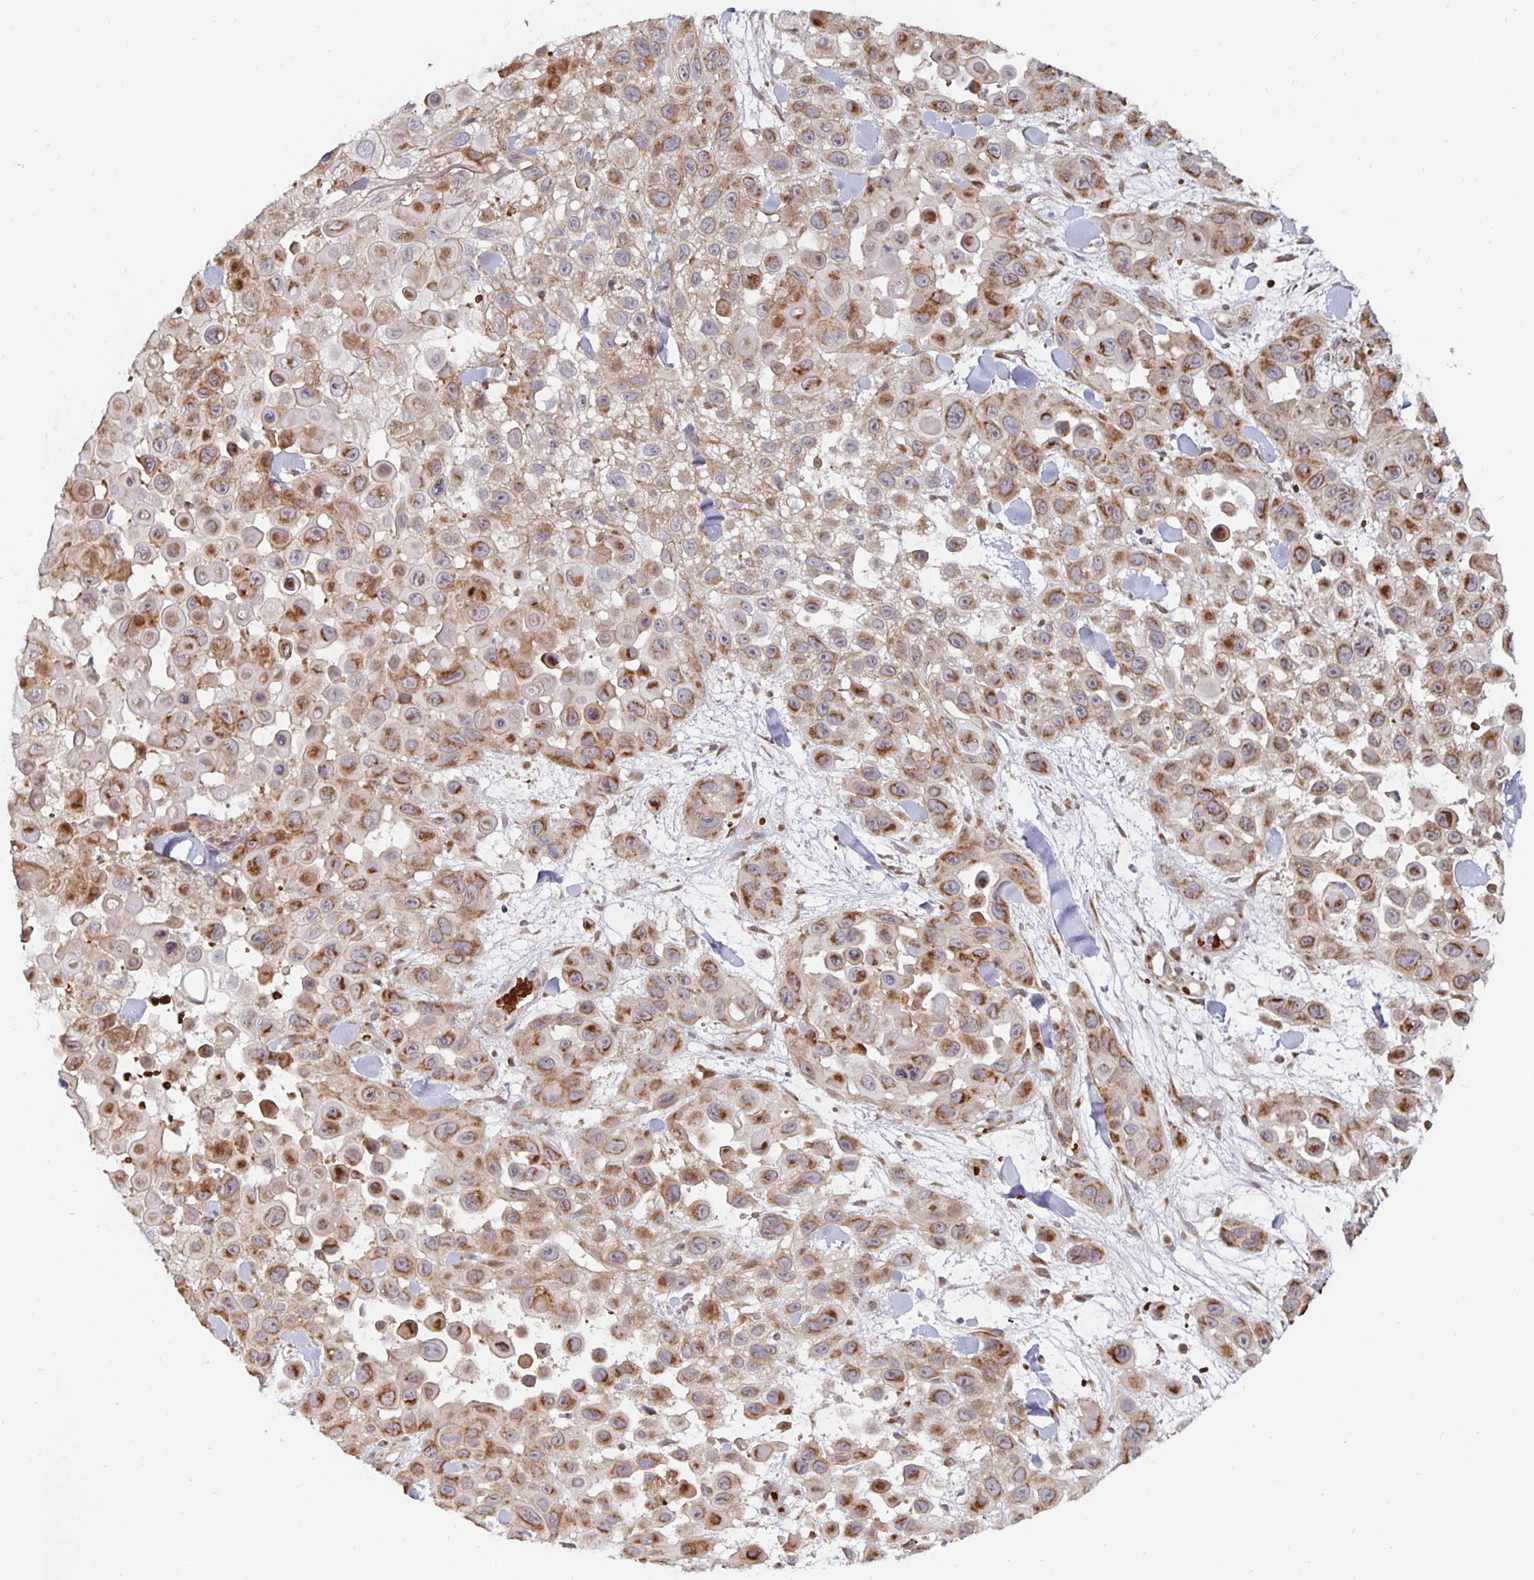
{"staining": {"intensity": "moderate", "quantity": ">75%", "location": "cytoplasmic/membranous"}, "tissue": "skin cancer", "cell_type": "Tumor cells", "image_type": "cancer", "snomed": [{"axis": "morphology", "description": "Squamous cell carcinoma, NOS"}, {"axis": "topography", "description": "Skin"}], "caption": "A brown stain shows moderate cytoplasmic/membranous positivity of a protein in human skin cancer tumor cells. The protein is stained brown, and the nuclei are stained in blue (DAB IHC with brightfield microscopy, high magnification).", "gene": "MRPL28", "patient": {"sex": "male", "age": 81}}